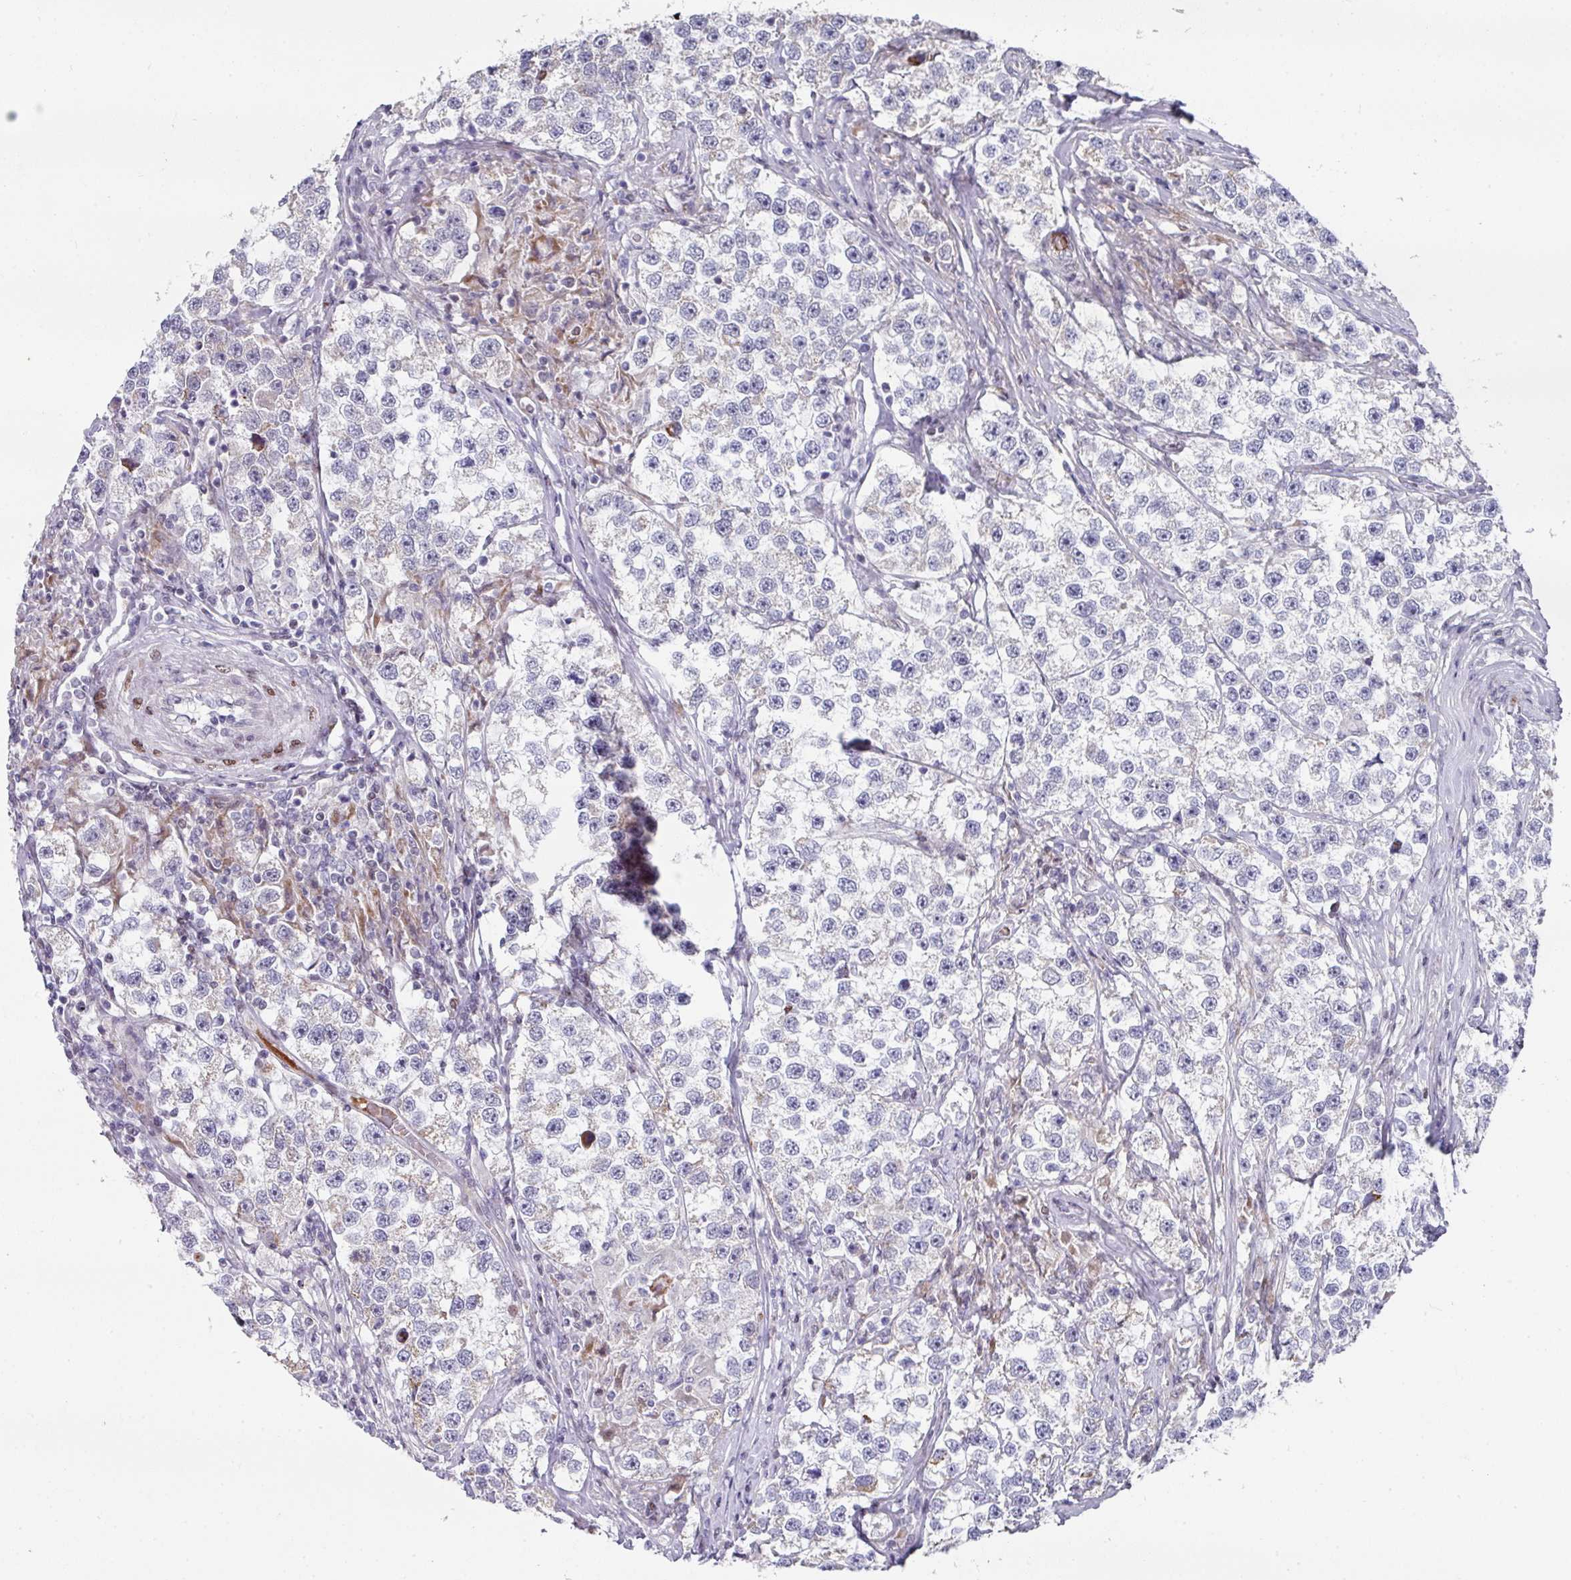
{"staining": {"intensity": "negative", "quantity": "none", "location": "none"}, "tissue": "testis cancer", "cell_type": "Tumor cells", "image_type": "cancer", "snomed": [{"axis": "morphology", "description": "Seminoma, NOS"}, {"axis": "topography", "description": "Testis"}], "caption": "High magnification brightfield microscopy of testis cancer (seminoma) stained with DAB (brown) and counterstained with hematoxylin (blue): tumor cells show no significant staining. Brightfield microscopy of immunohistochemistry (IHC) stained with DAB (brown) and hematoxylin (blue), captured at high magnification.", "gene": "CBX7", "patient": {"sex": "male", "age": 46}}